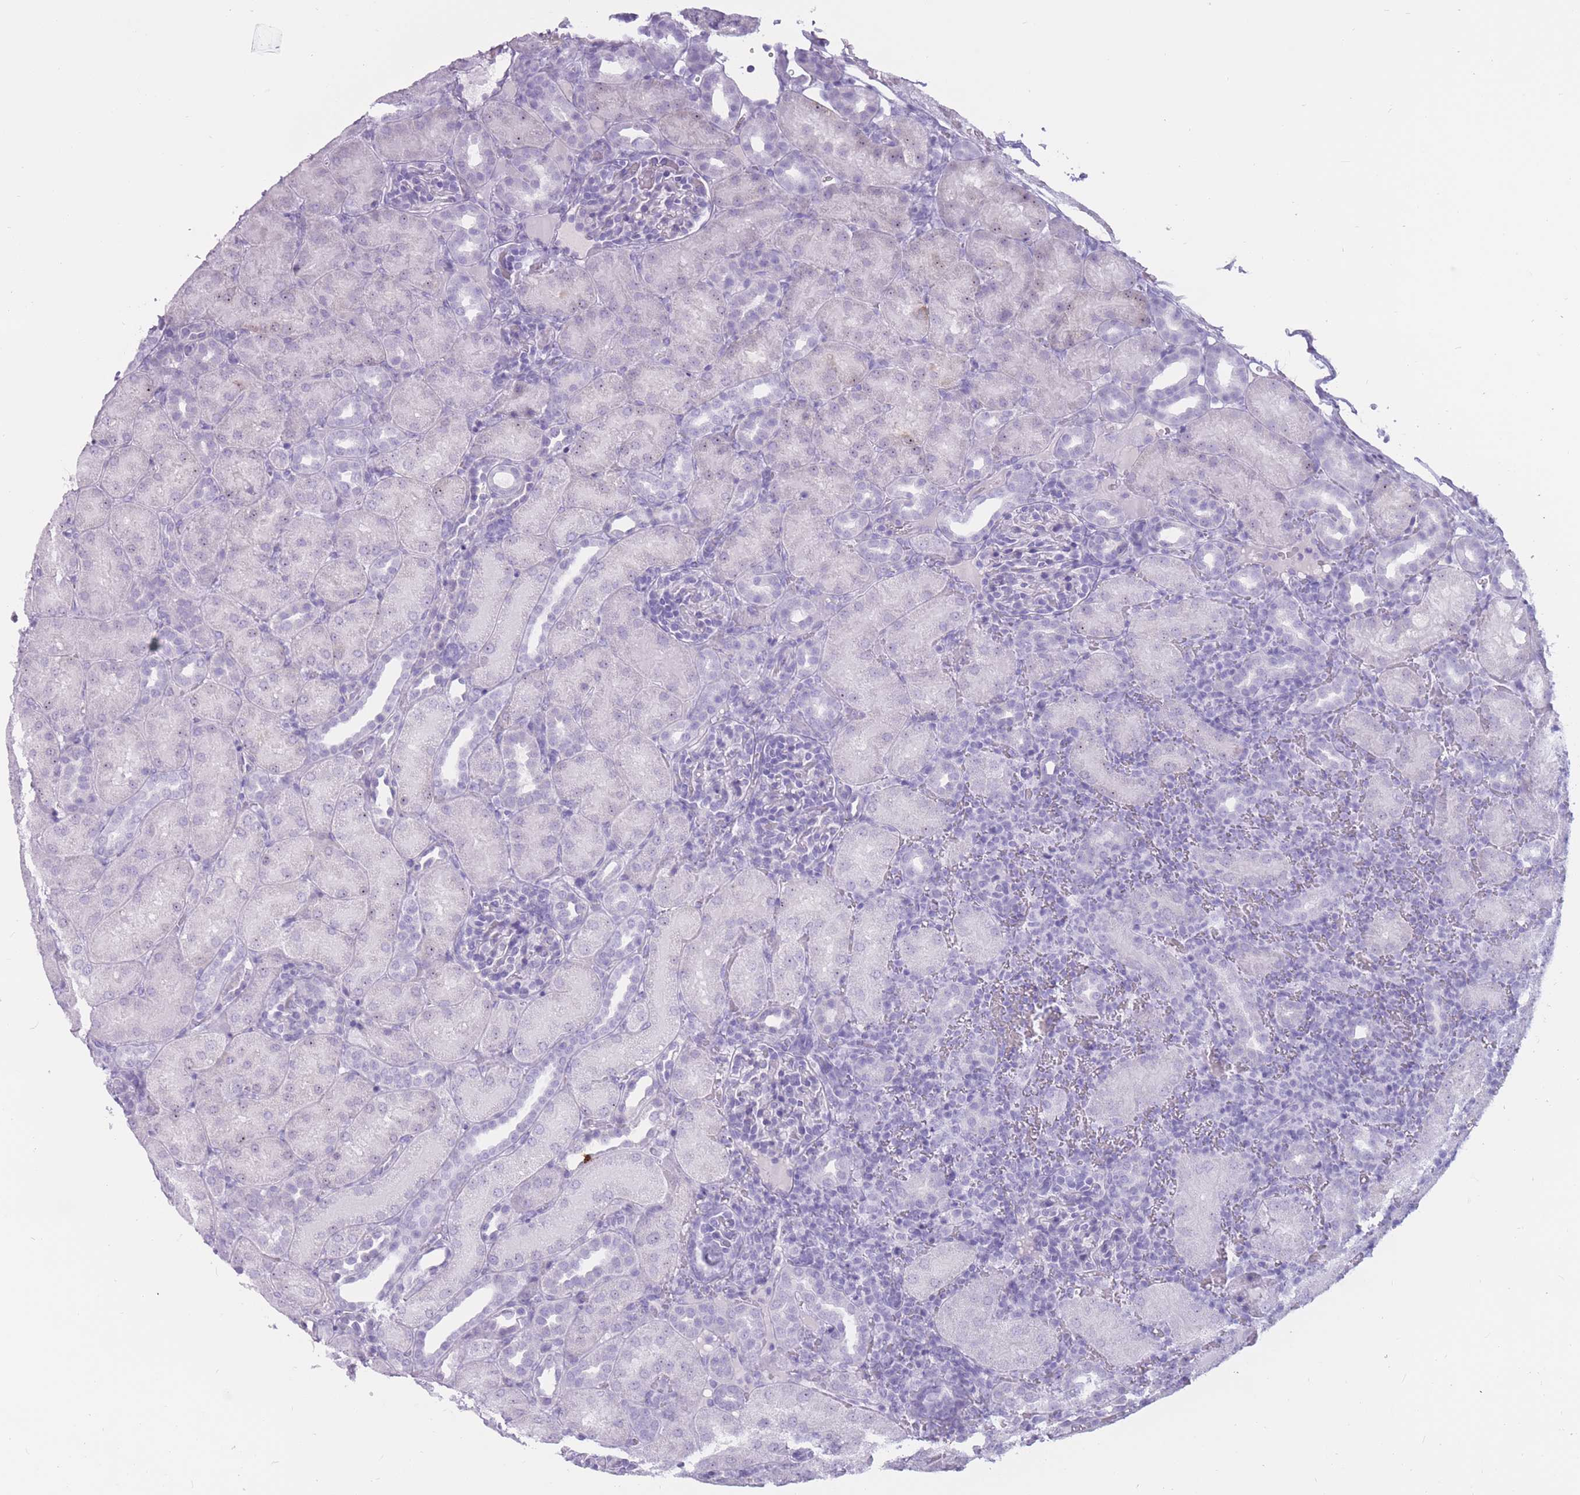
{"staining": {"intensity": "negative", "quantity": "none", "location": "none"}, "tissue": "kidney", "cell_type": "Cells in glomeruli", "image_type": "normal", "snomed": [{"axis": "morphology", "description": "Normal tissue, NOS"}, {"axis": "topography", "description": "Kidney"}], "caption": "High power microscopy photomicrograph of an immunohistochemistry photomicrograph of unremarkable kidney, revealing no significant expression in cells in glomeruli.", "gene": "PNMA3", "patient": {"sex": "male", "age": 1}}